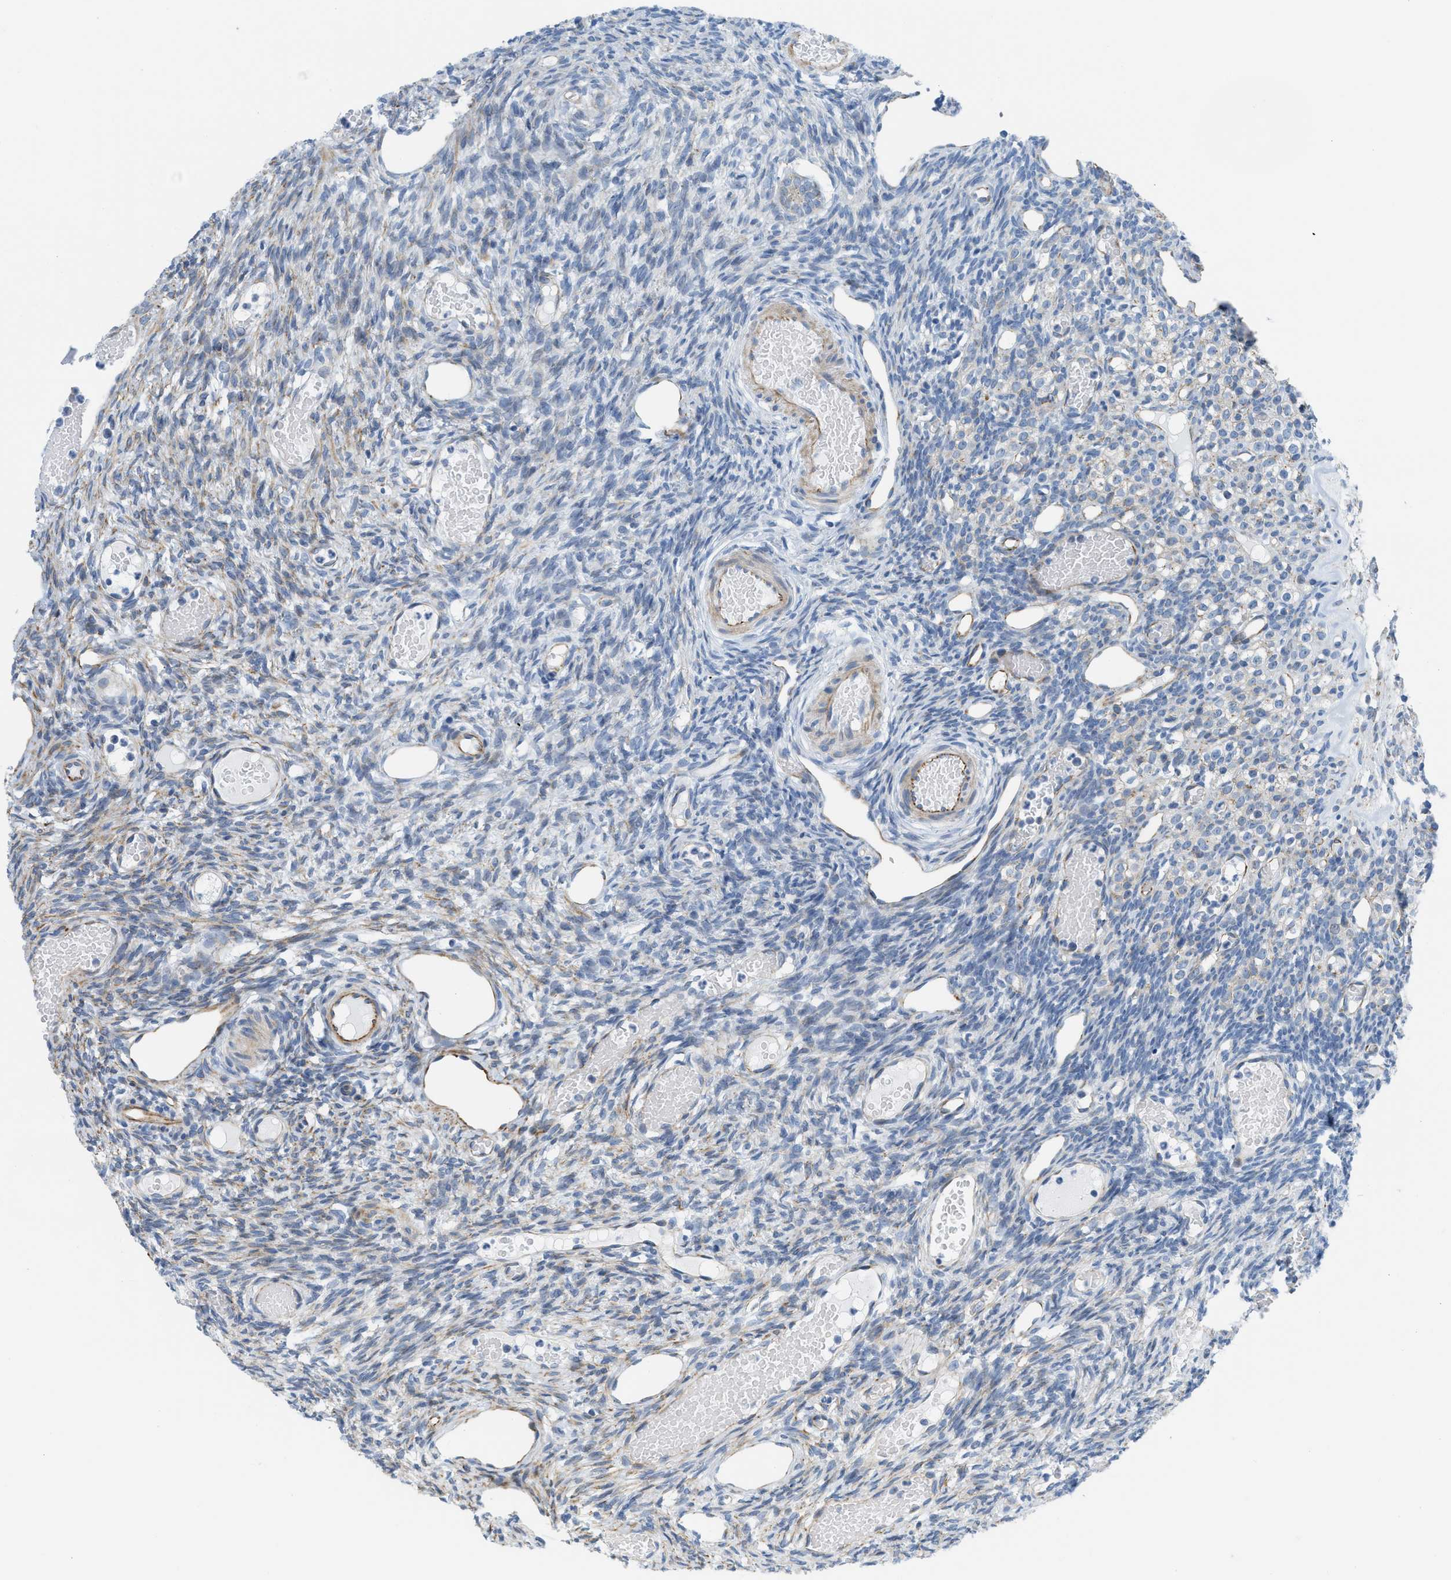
{"staining": {"intensity": "negative", "quantity": "none", "location": "none"}, "tissue": "ovary", "cell_type": "Ovarian stroma cells", "image_type": "normal", "snomed": [{"axis": "morphology", "description": "Normal tissue, NOS"}, {"axis": "topography", "description": "Ovary"}], "caption": "Ovarian stroma cells are negative for protein expression in normal human ovary. (IHC, brightfield microscopy, high magnification).", "gene": "SLC12A1", "patient": {"sex": "female", "age": 33}}